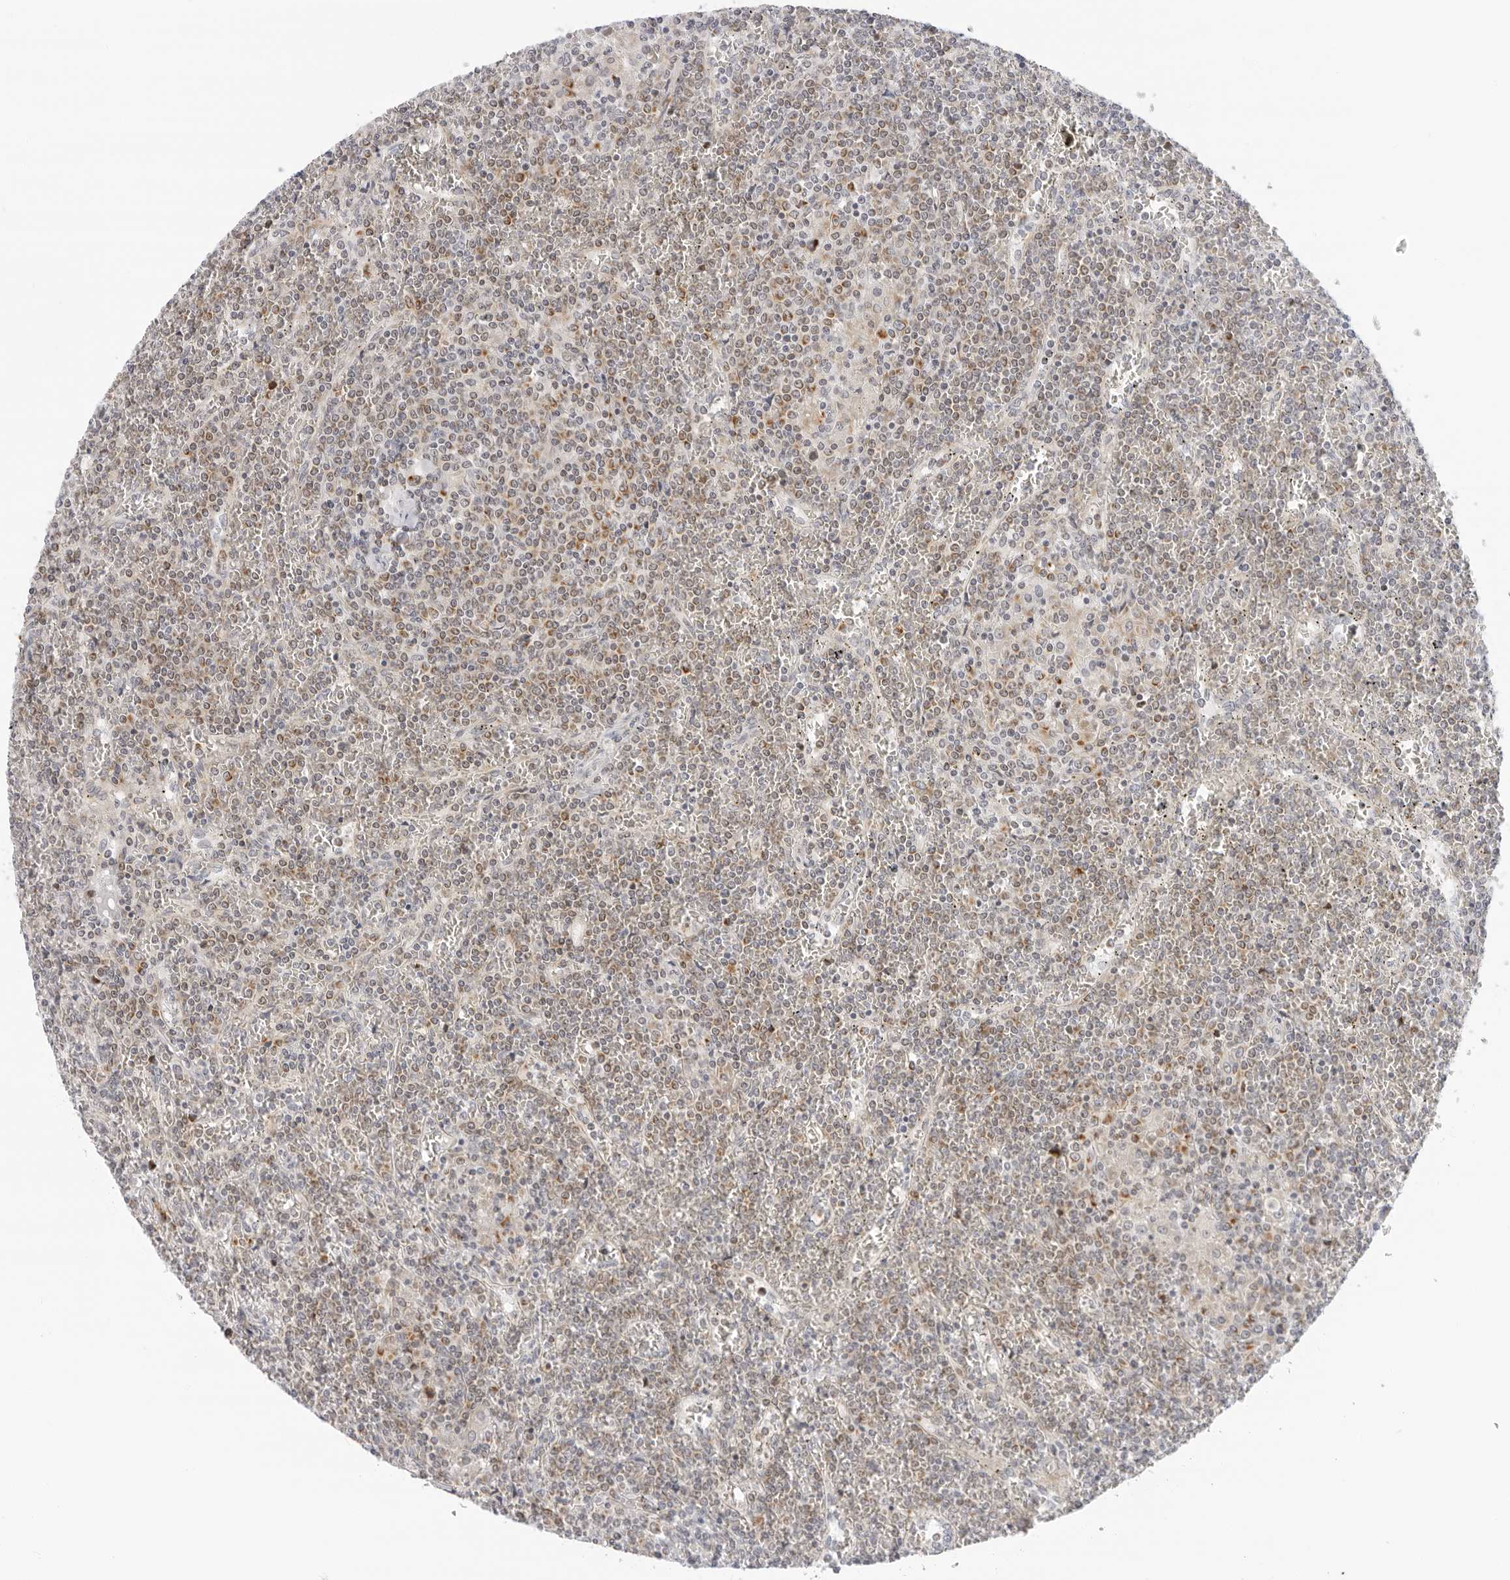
{"staining": {"intensity": "weak", "quantity": ">75%", "location": "cytoplasmic/membranous"}, "tissue": "lymphoma", "cell_type": "Tumor cells", "image_type": "cancer", "snomed": [{"axis": "morphology", "description": "Malignant lymphoma, non-Hodgkin's type, Low grade"}, {"axis": "topography", "description": "Spleen"}], "caption": "DAB (3,3'-diaminobenzidine) immunohistochemical staining of lymphoma exhibits weak cytoplasmic/membranous protein positivity in approximately >75% of tumor cells.", "gene": "CIART", "patient": {"sex": "female", "age": 19}}